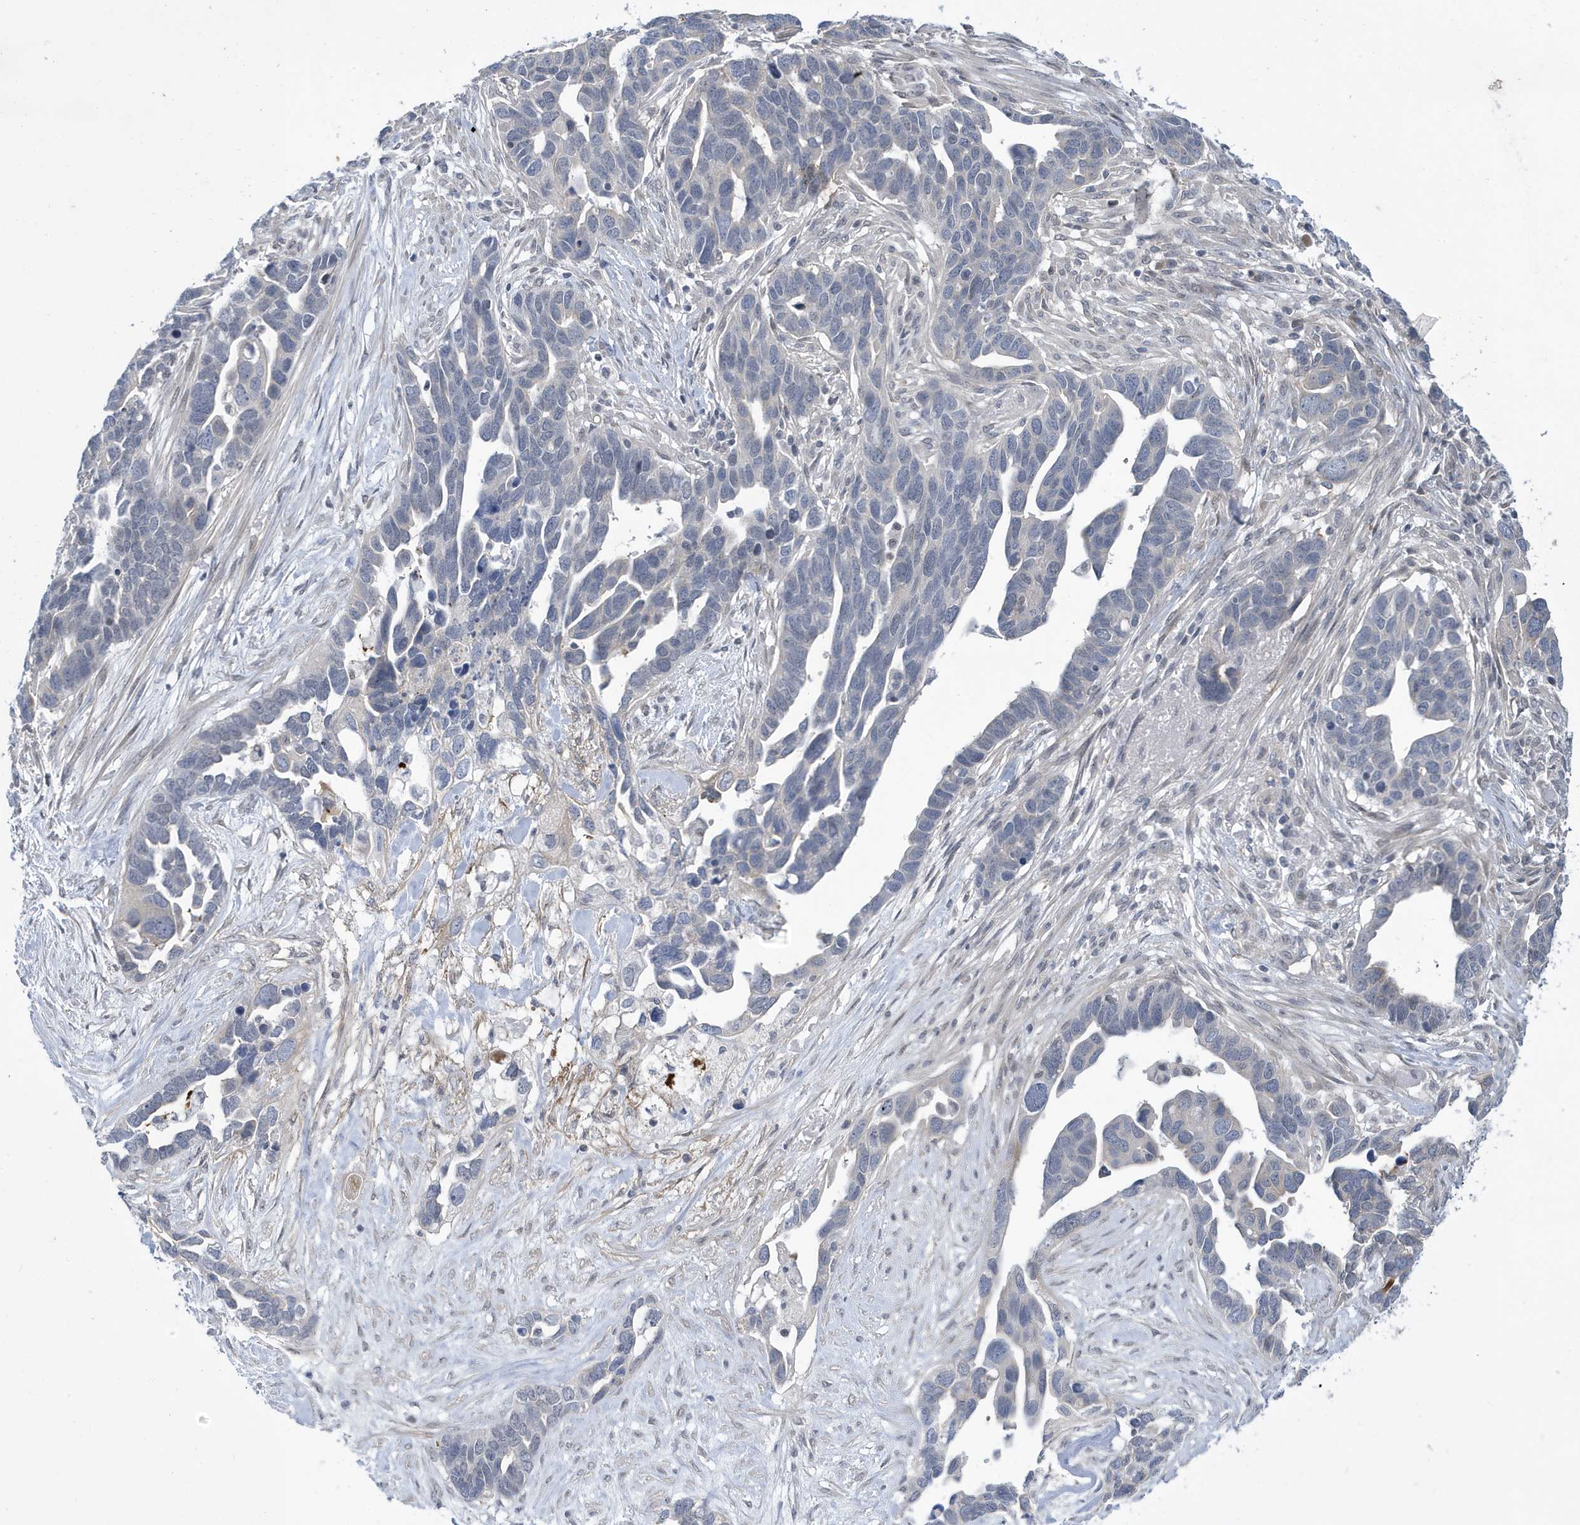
{"staining": {"intensity": "negative", "quantity": "none", "location": "none"}, "tissue": "ovarian cancer", "cell_type": "Tumor cells", "image_type": "cancer", "snomed": [{"axis": "morphology", "description": "Cystadenocarcinoma, serous, NOS"}, {"axis": "topography", "description": "Ovary"}], "caption": "Human ovarian serous cystadenocarcinoma stained for a protein using immunohistochemistry reveals no expression in tumor cells.", "gene": "ZNF654", "patient": {"sex": "female", "age": 54}}